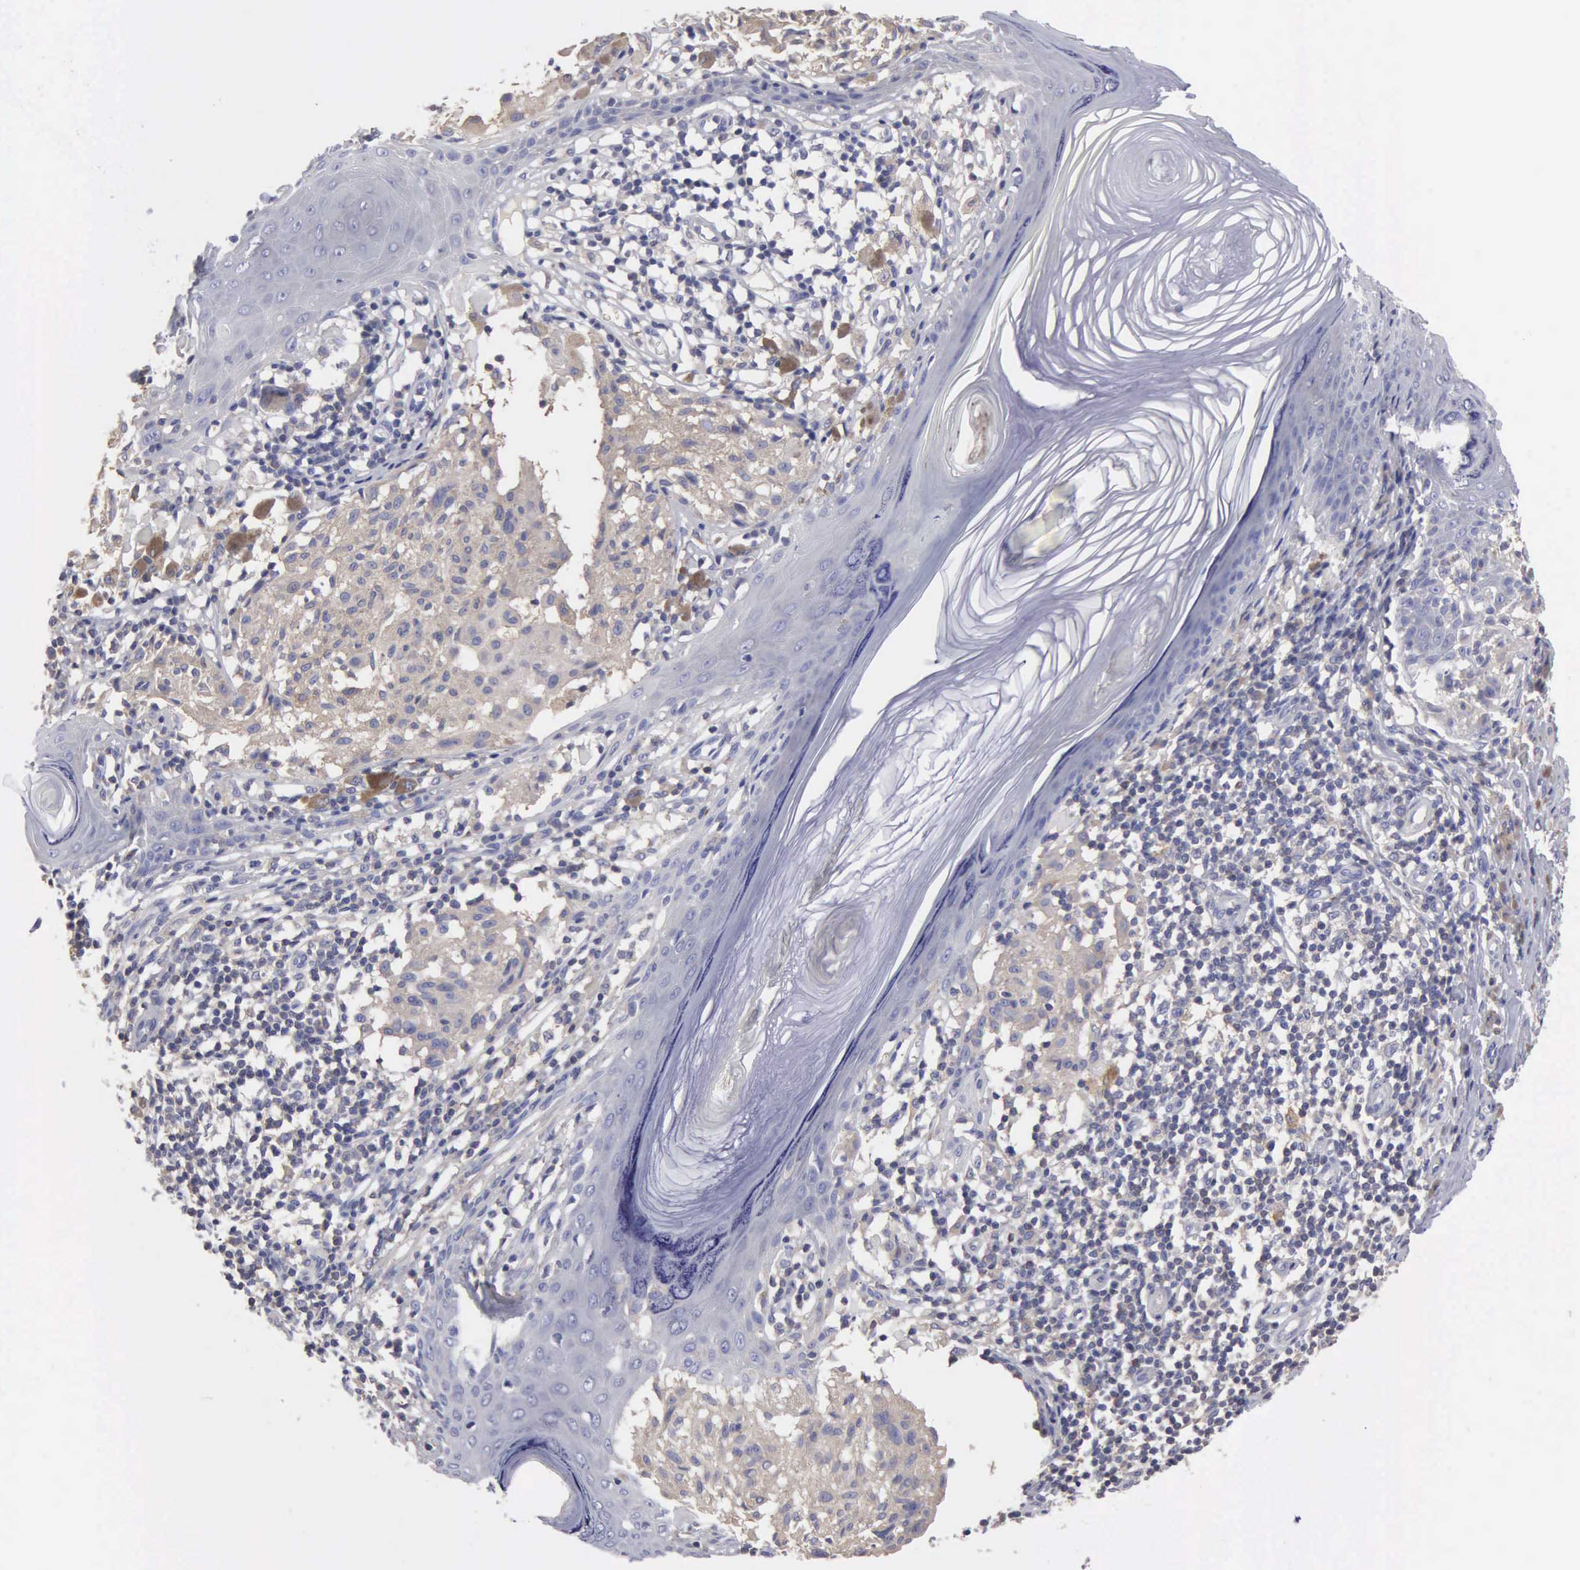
{"staining": {"intensity": "weak", "quantity": "25%-75%", "location": "cytoplasmic/membranous"}, "tissue": "melanoma", "cell_type": "Tumor cells", "image_type": "cancer", "snomed": [{"axis": "morphology", "description": "Malignant melanoma, NOS"}, {"axis": "topography", "description": "Skin"}], "caption": "A high-resolution histopathology image shows immunohistochemistry staining of melanoma, which demonstrates weak cytoplasmic/membranous staining in about 25%-75% of tumor cells.", "gene": "G6PD", "patient": {"sex": "male", "age": 36}}